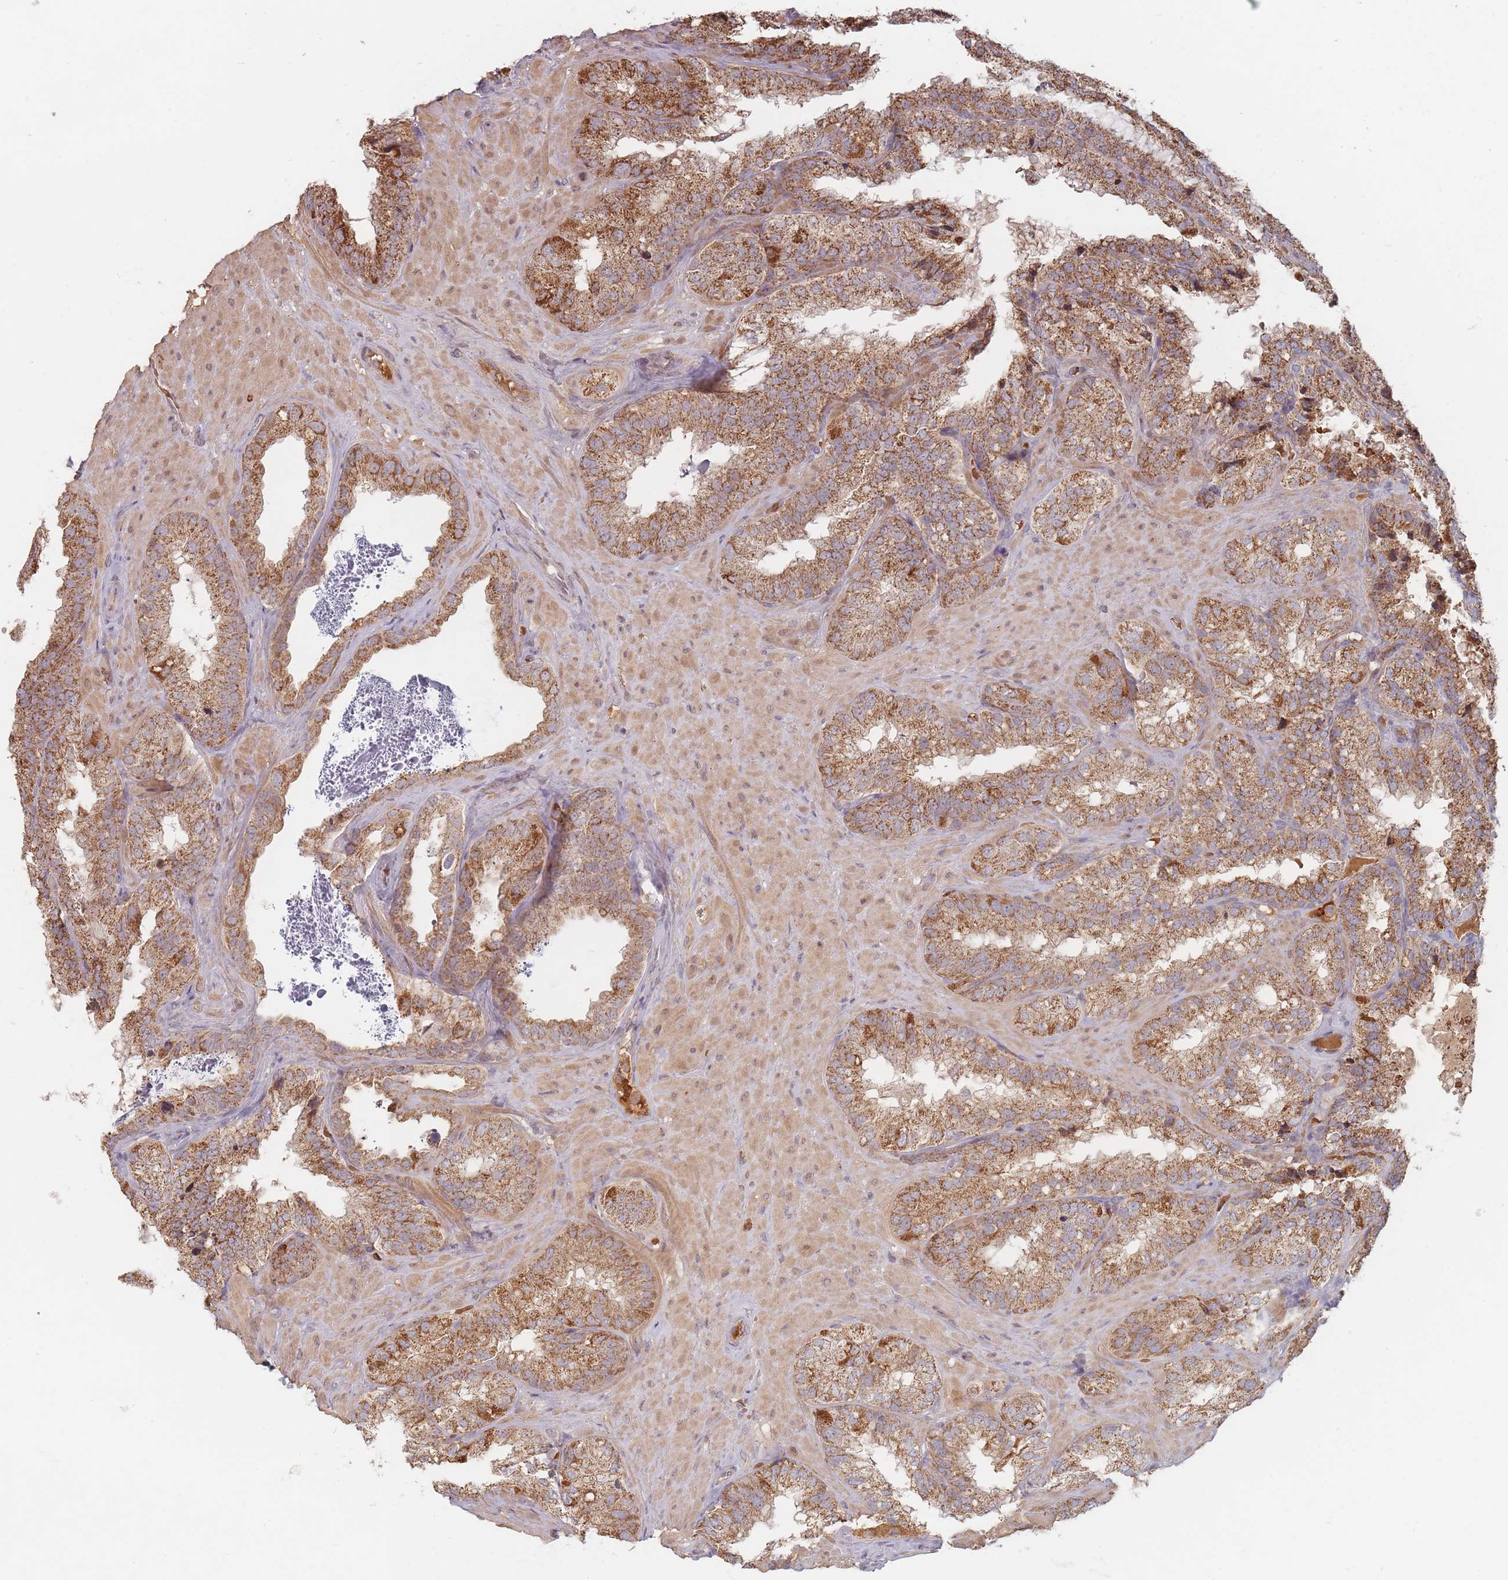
{"staining": {"intensity": "moderate", "quantity": ">75%", "location": "cytoplasmic/membranous"}, "tissue": "seminal vesicle", "cell_type": "Glandular cells", "image_type": "normal", "snomed": [{"axis": "morphology", "description": "Normal tissue, NOS"}, {"axis": "topography", "description": "Seminal veicle"}], "caption": "Moderate cytoplasmic/membranous positivity for a protein is seen in about >75% of glandular cells of unremarkable seminal vesicle using IHC.", "gene": "OR2M4", "patient": {"sex": "male", "age": 58}}